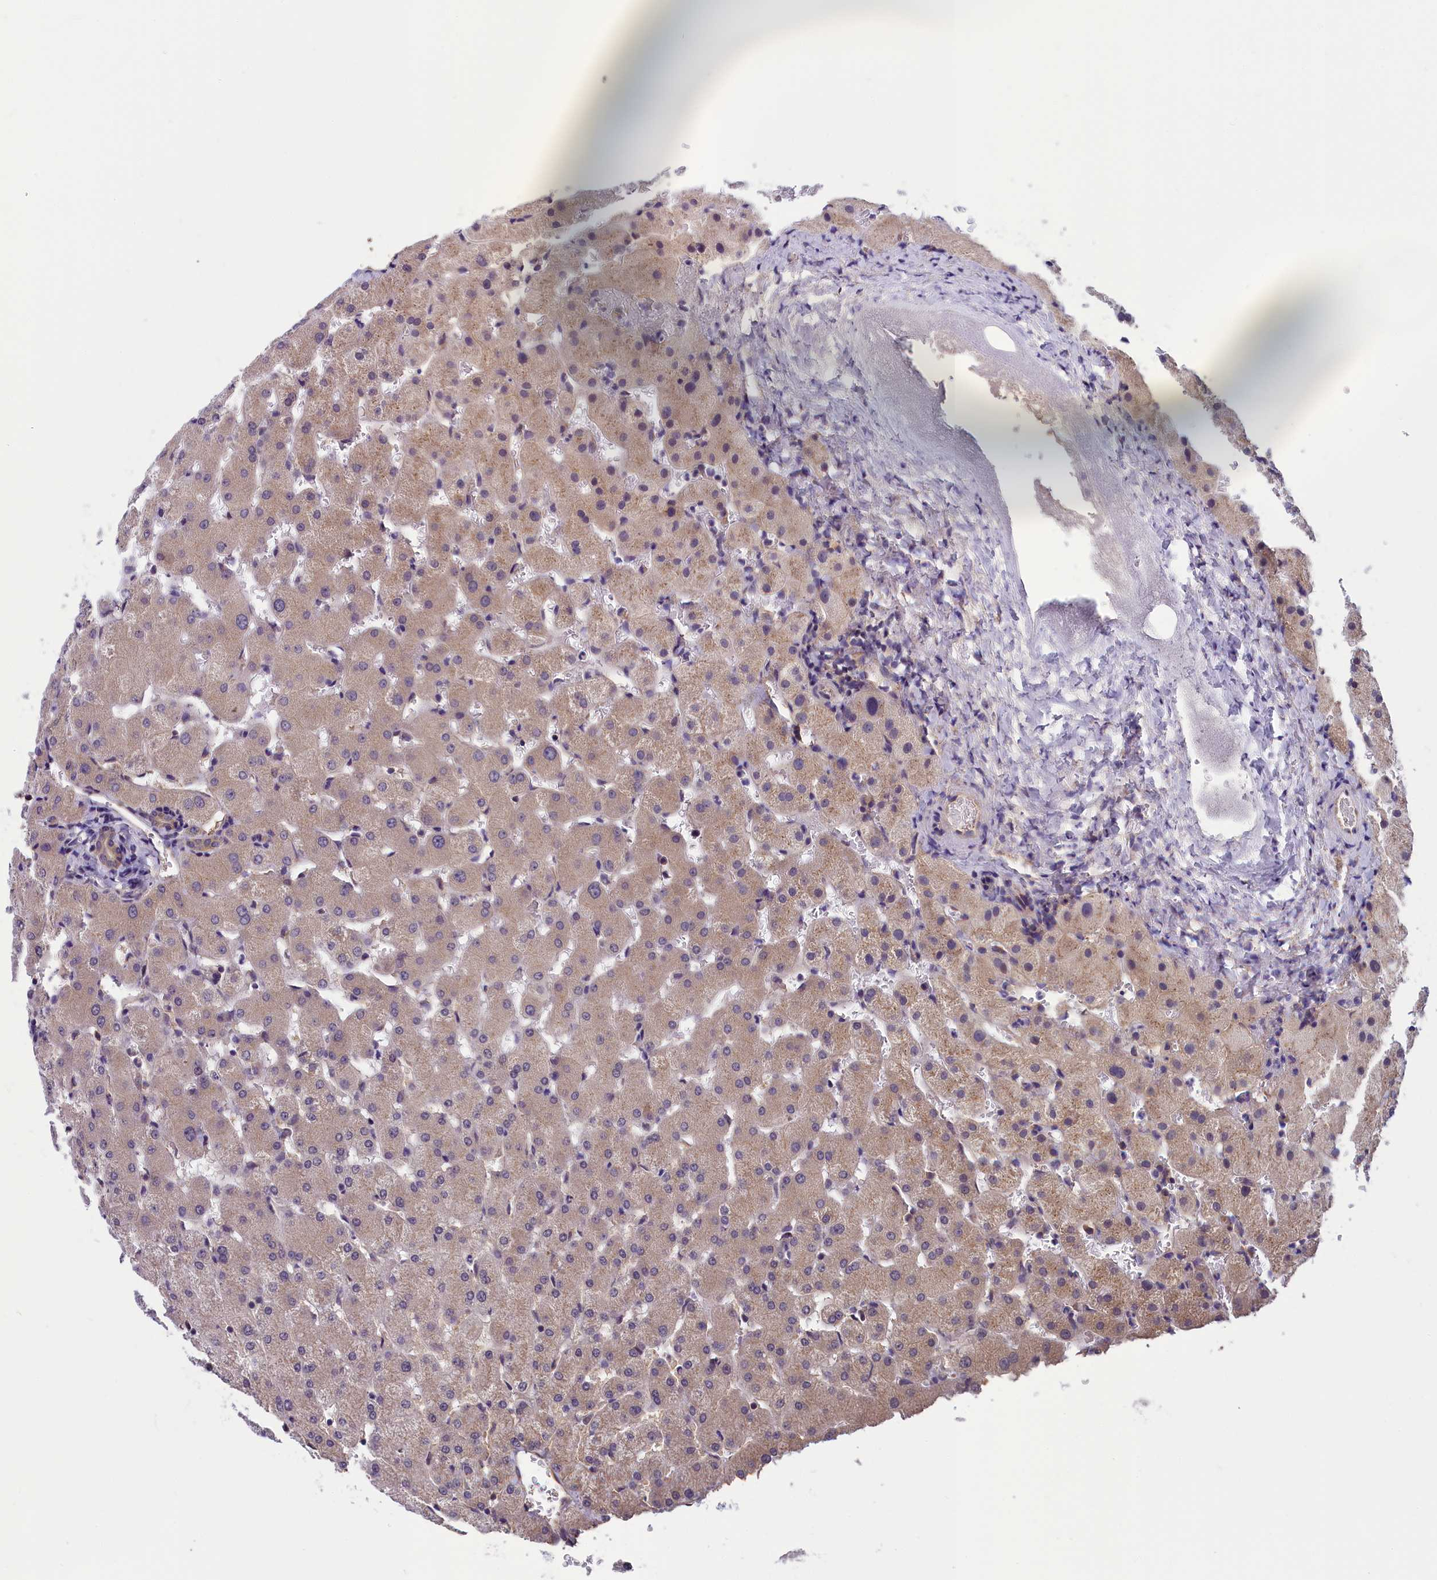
{"staining": {"intensity": "weak", "quantity": "<25%", "location": "cytoplasmic/membranous"}, "tissue": "liver", "cell_type": "Cholangiocytes", "image_type": "normal", "snomed": [{"axis": "morphology", "description": "Normal tissue, NOS"}, {"axis": "topography", "description": "Liver"}], "caption": "An immunohistochemistry (IHC) image of unremarkable liver is shown. There is no staining in cholangiocytes of liver.", "gene": "ABCC8", "patient": {"sex": "female", "age": 63}}